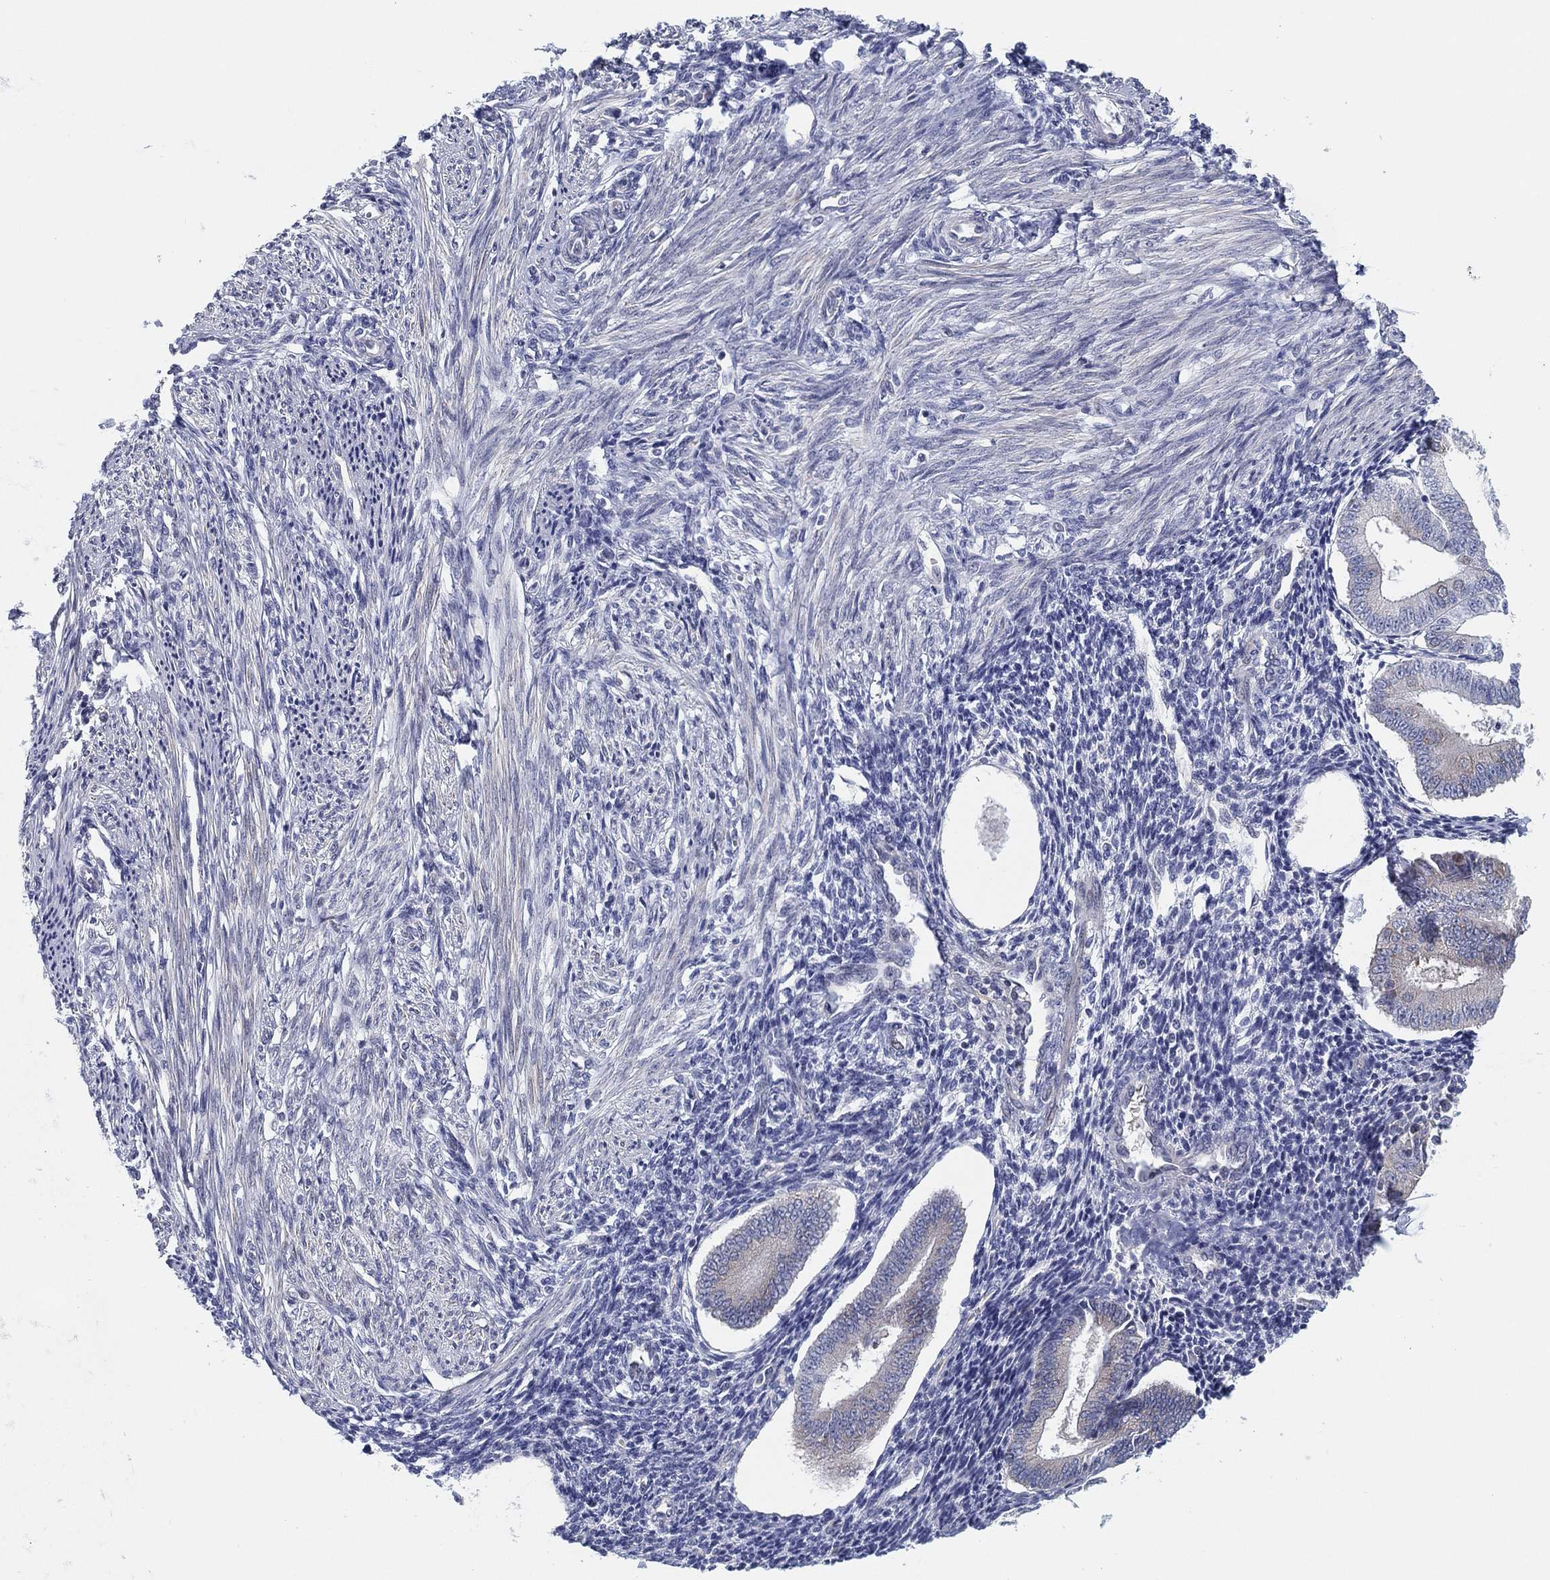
{"staining": {"intensity": "negative", "quantity": "none", "location": "none"}, "tissue": "endometrium", "cell_type": "Cells in endometrial stroma", "image_type": "normal", "snomed": [{"axis": "morphology", "description": "Normal tissue, NOS"}, {"axis": "topography", "description": "Endometrium"}], "caption": "IHC photomicrograph of normal human endometrium stained for a protein (brown), which reveals no positivity in cells in endometrial stroma. Brightfield microscopy of IHC stained with DAB (3,3'-diaminobenzidine) (brown) and hematoxylin (blue), captured at high magnification.", "gene": "HEATR4", "patient": {"sex": "female", "age": 40}}